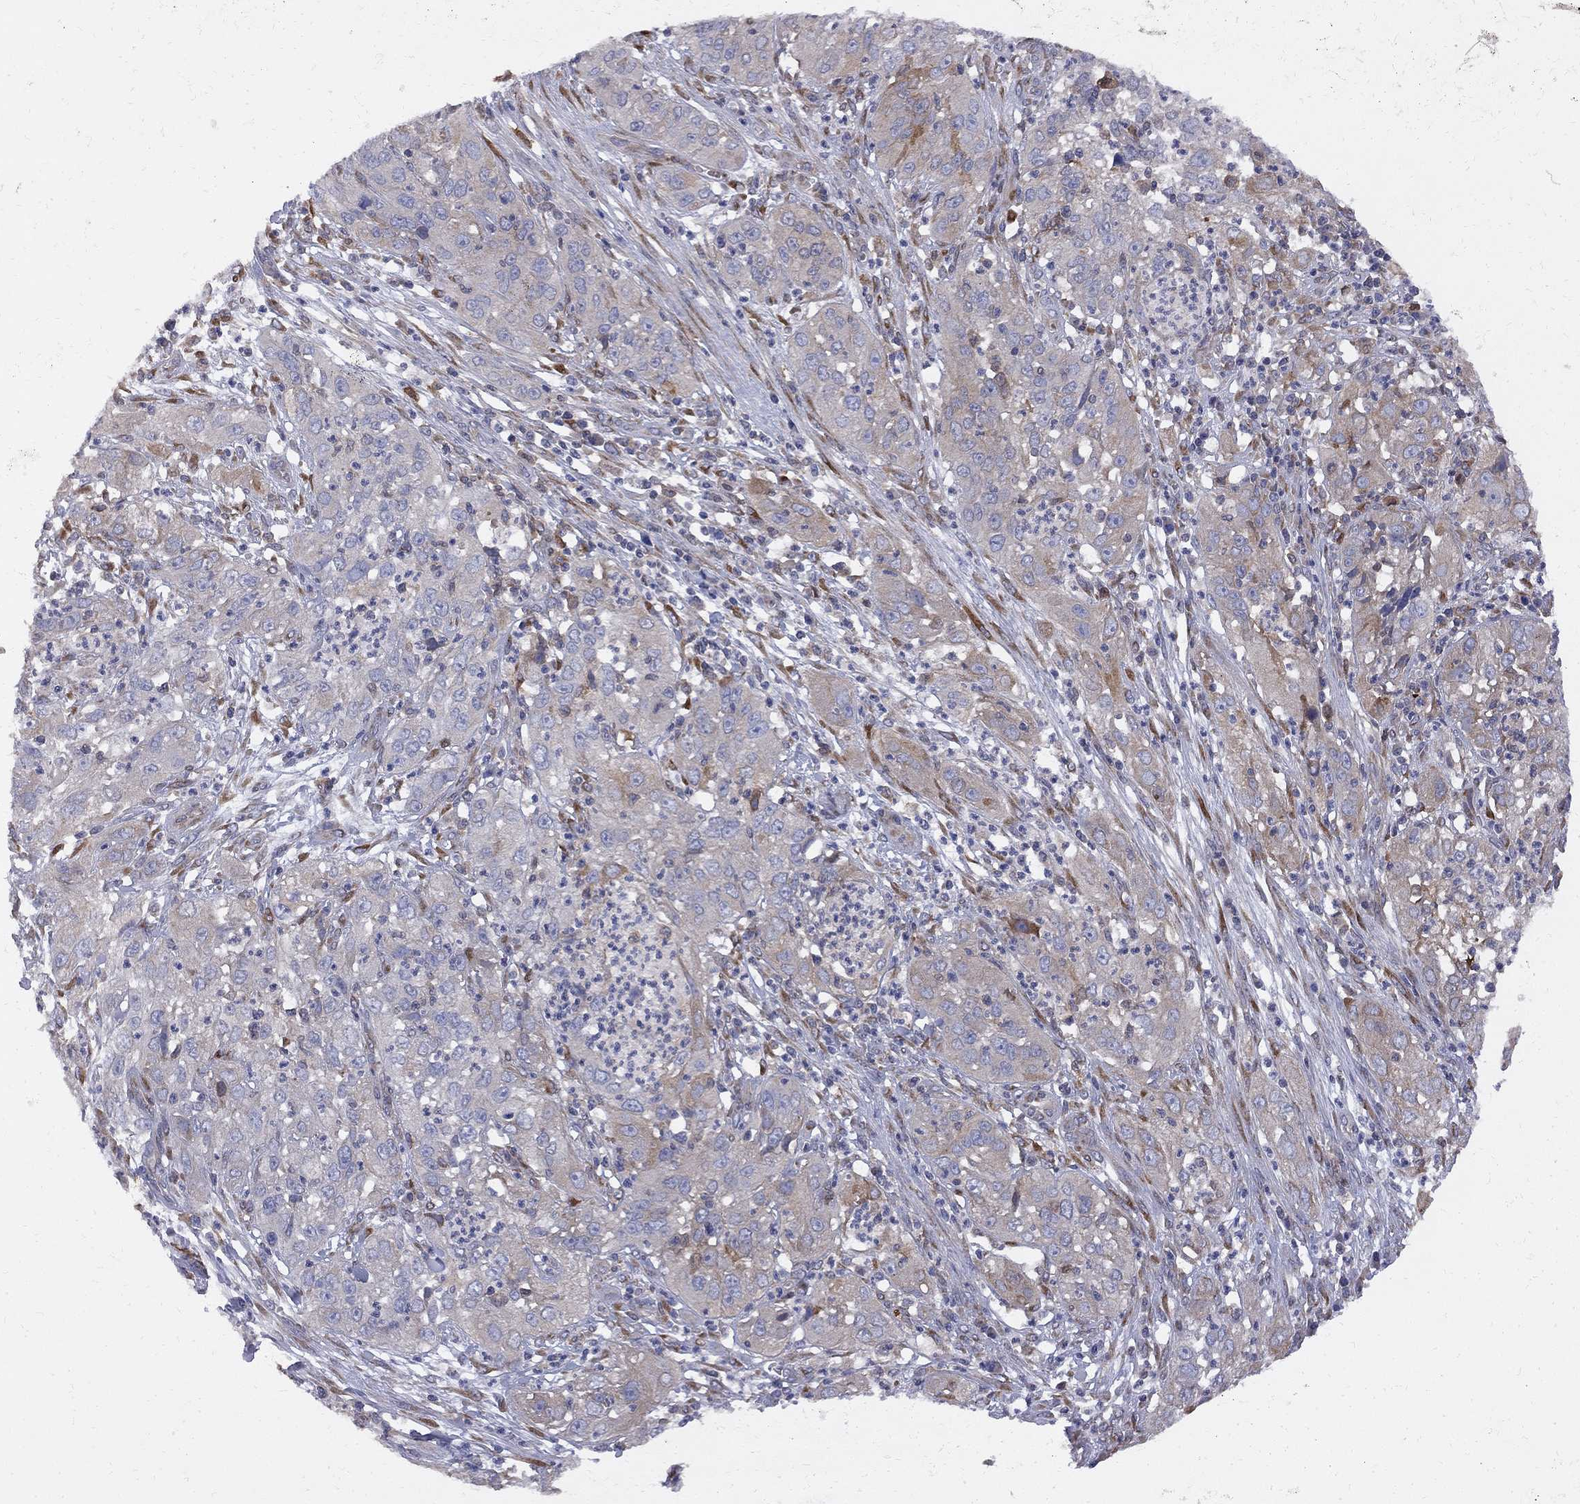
{"staining": {"intensity": "moderate", "quantity": "<25%", "location": "cytoplasmic/membranous"}, "tissue": "cervical cancer", "cell_type": "Tumor cells", "image_type": "cancer", "snomed": [{"axis": "morphology", "description": "Squamous cell carcinoma, NOS"}, {"axis": "topography", "description": "Cervix"}], "caption": "Immunohistochemical staining of human cervical cancer reveals low levels of moderate cytoplasmic/membranous expression in about <25% of tumor cells. (IHC, brightfield microscopy, high magnification).", "gene": "MTHFR", "patient": {"sex": "female", "age": 32}}